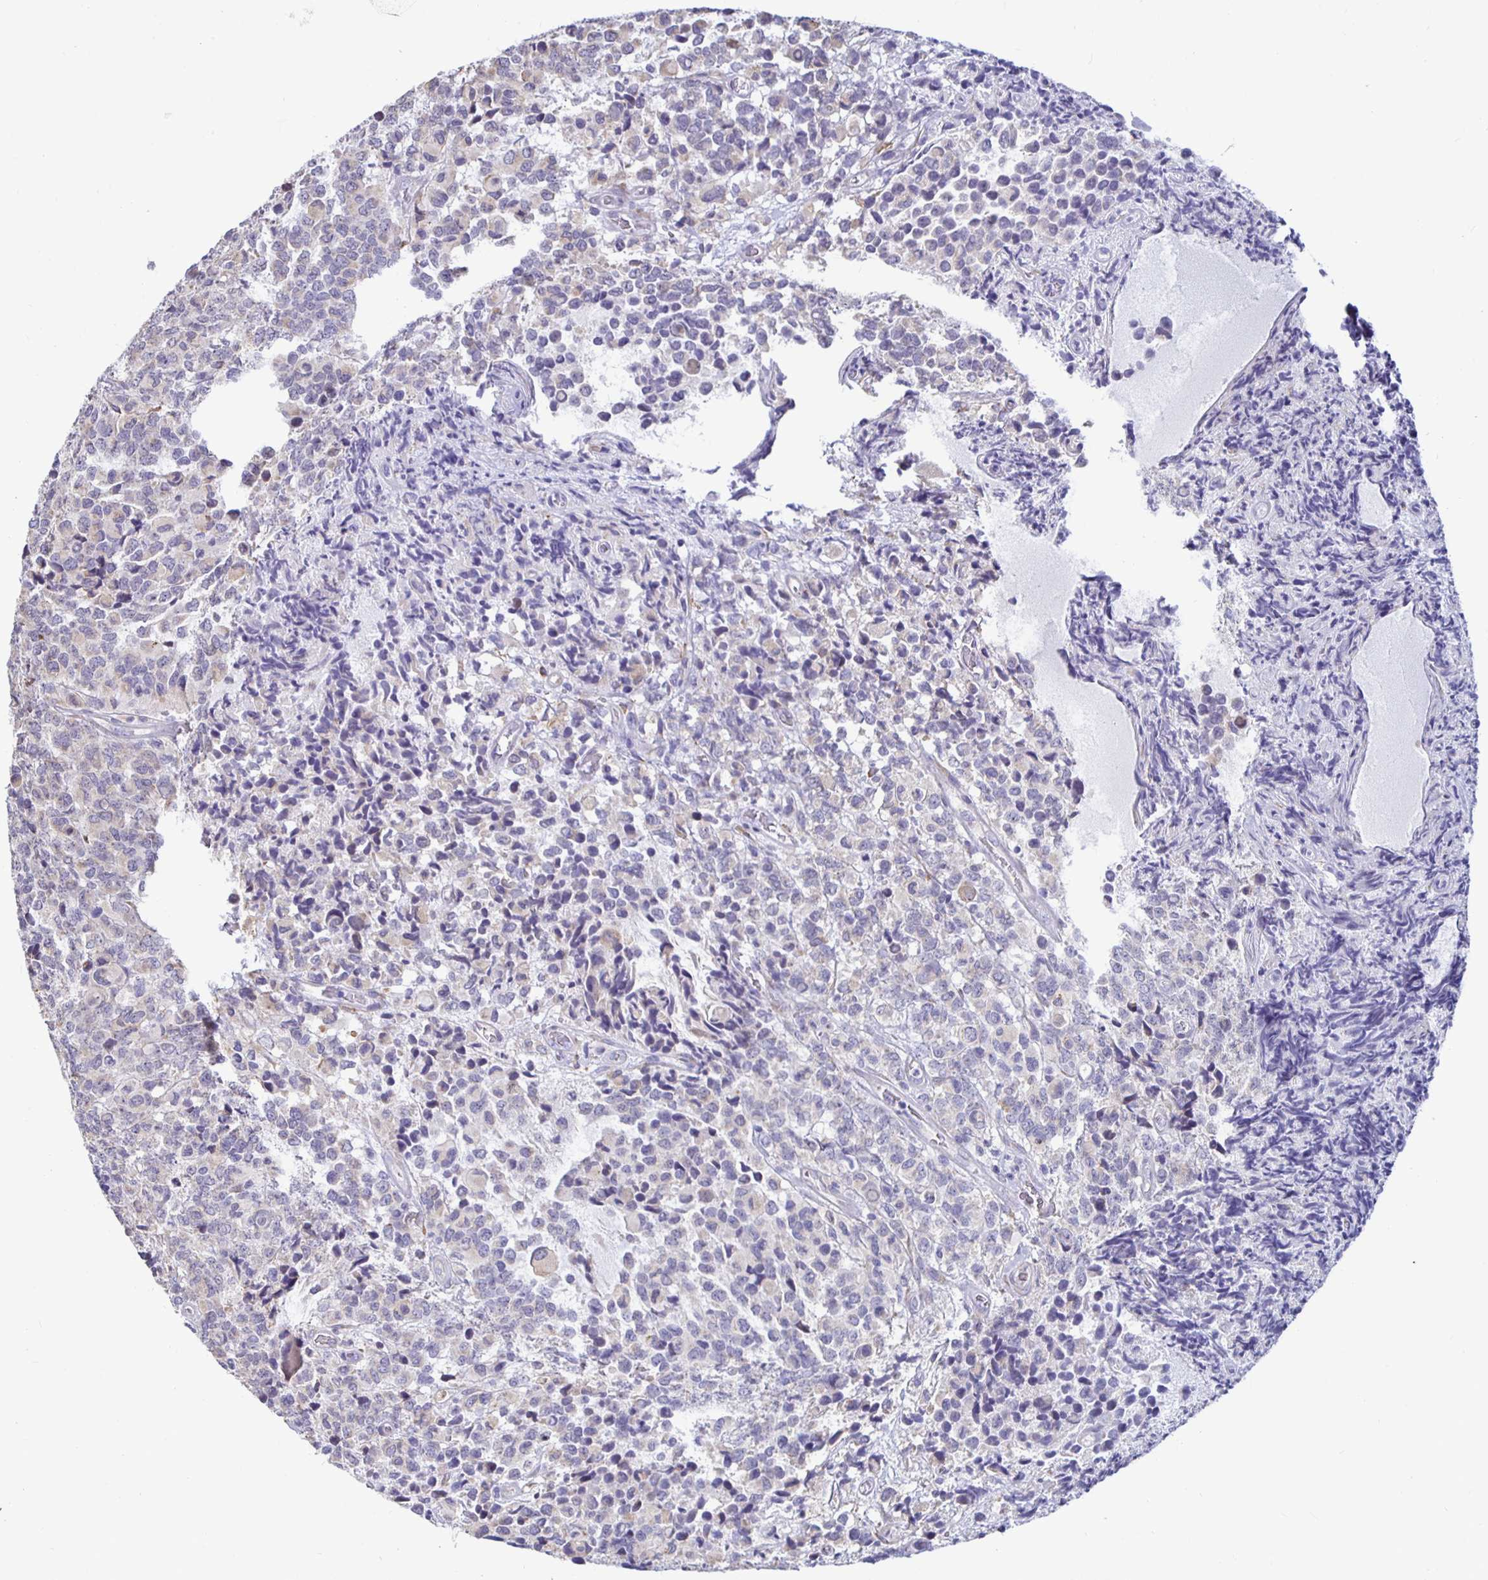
{"staining": {"intensity": "negative", "quantity": "none", "location": "none"}, "tissue": "glioma", "cell_type": "Tumor cells", "image_type": "cancer", "snomed": [{"axis": "morphology", "description": "Glioma, malignant, High grade"}, {"axis": "topography", "description": "Brain"}], "caption": "Micrograph shows no significant protein expression in tumor cells of malignant high-grade glioma.", "gene": "DNAI2", "patient": {"sex": "male", "age": 39}}